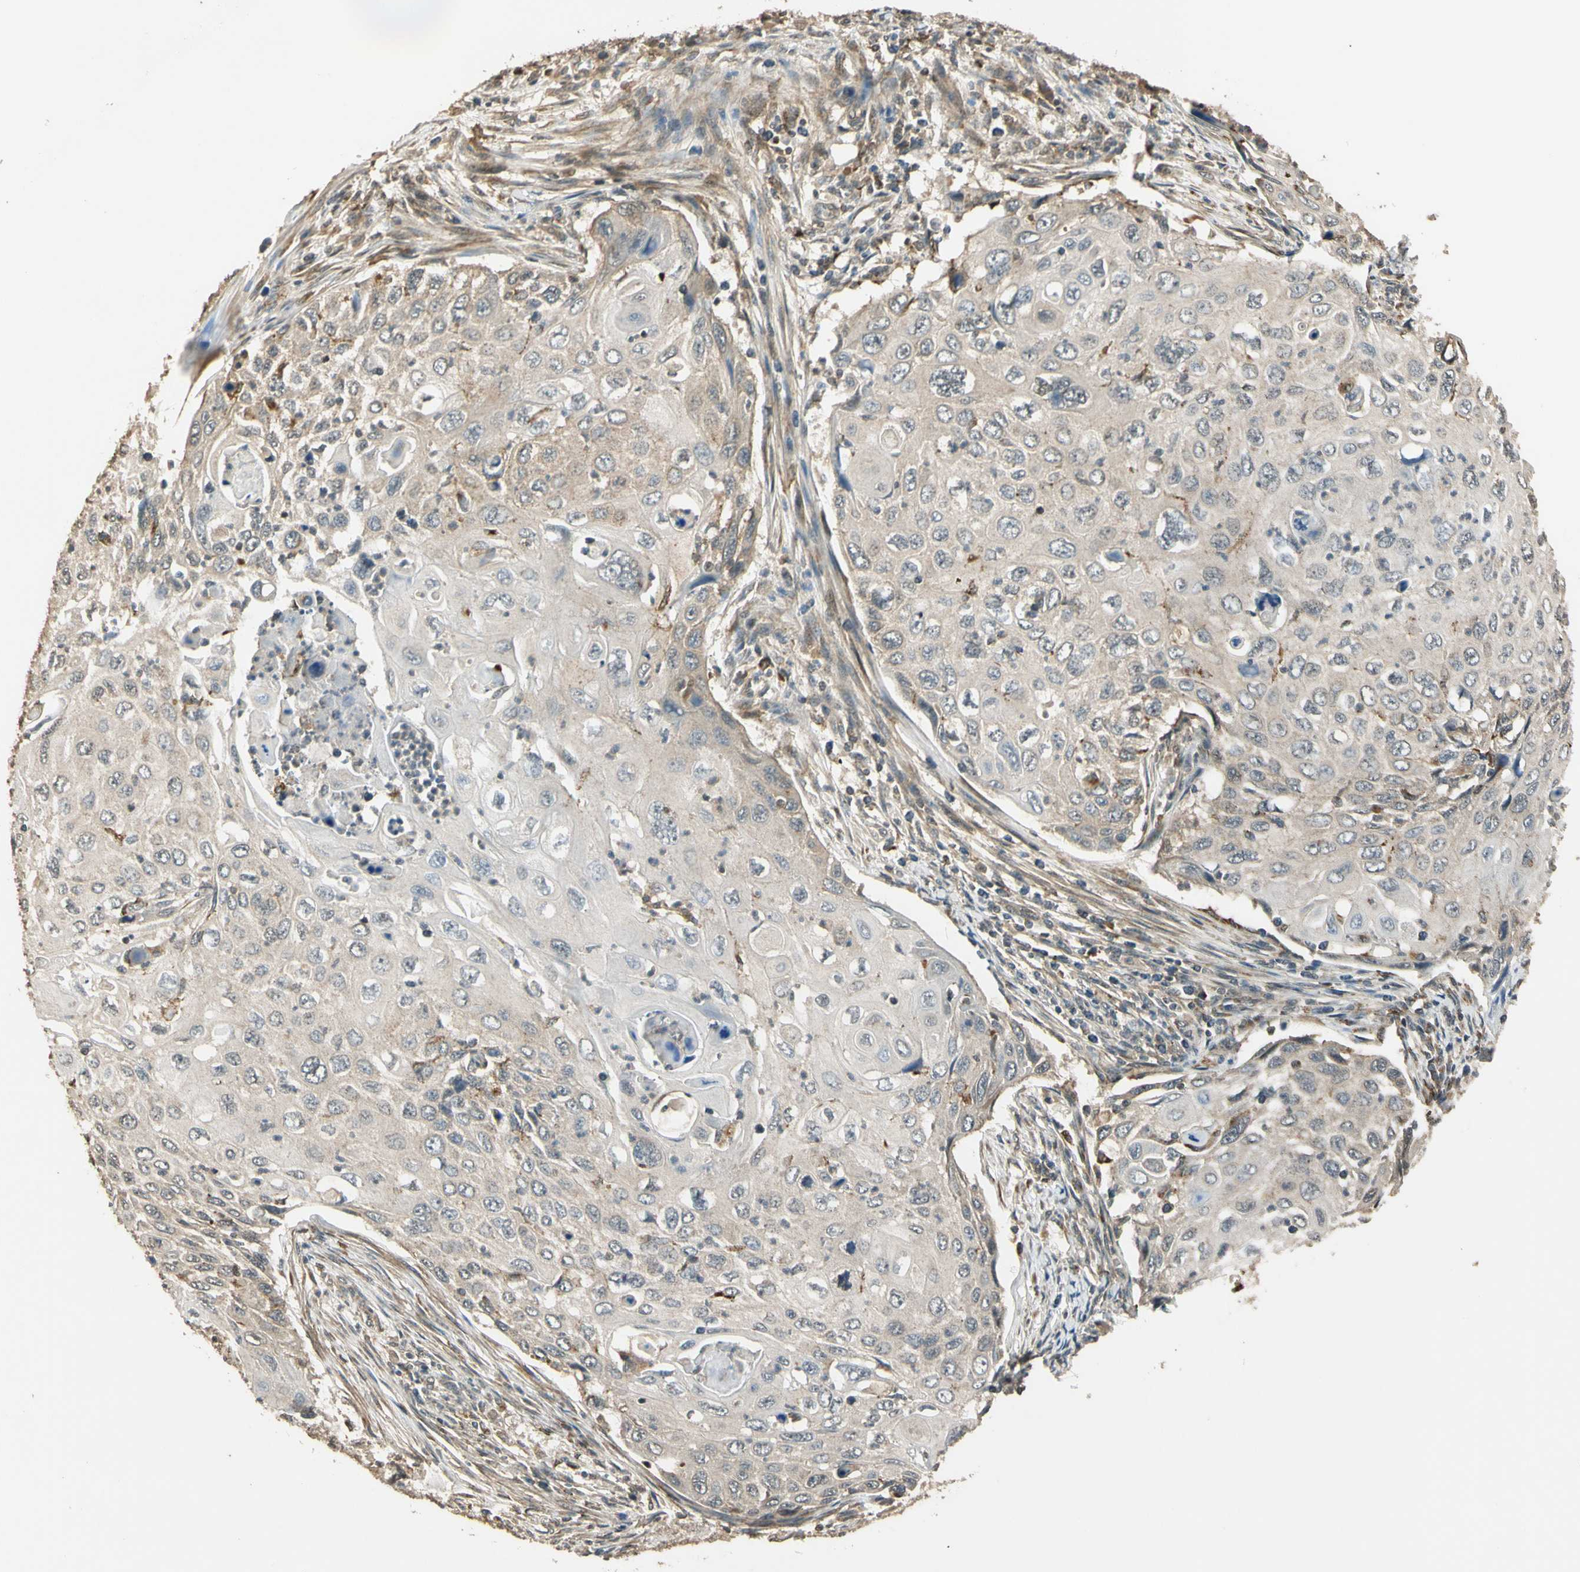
{"staining": {"intensity": "weak", "quantity": "<25%", "location": "cytoplasmic/membranous"}, "tissue": "cervical cancer", "cell_type": "Tumor cells", "image_type": "cancer", "snomed": [{"axis": "morphology", "description": "Squamous cell carcinoma, NOS"}, {"axis": "topography", "description": "Cervix"}], "caption": "This is a histopathology image of immunohistochemistry staining of squamous cell carcinoma (cervical), which shows no positivity in tumor cells. (Immunohistochemistry, brightfield microscopy, high magnification).", "gene": "LAMTOR1", "patient": {"sex": "female", "age": 70}}